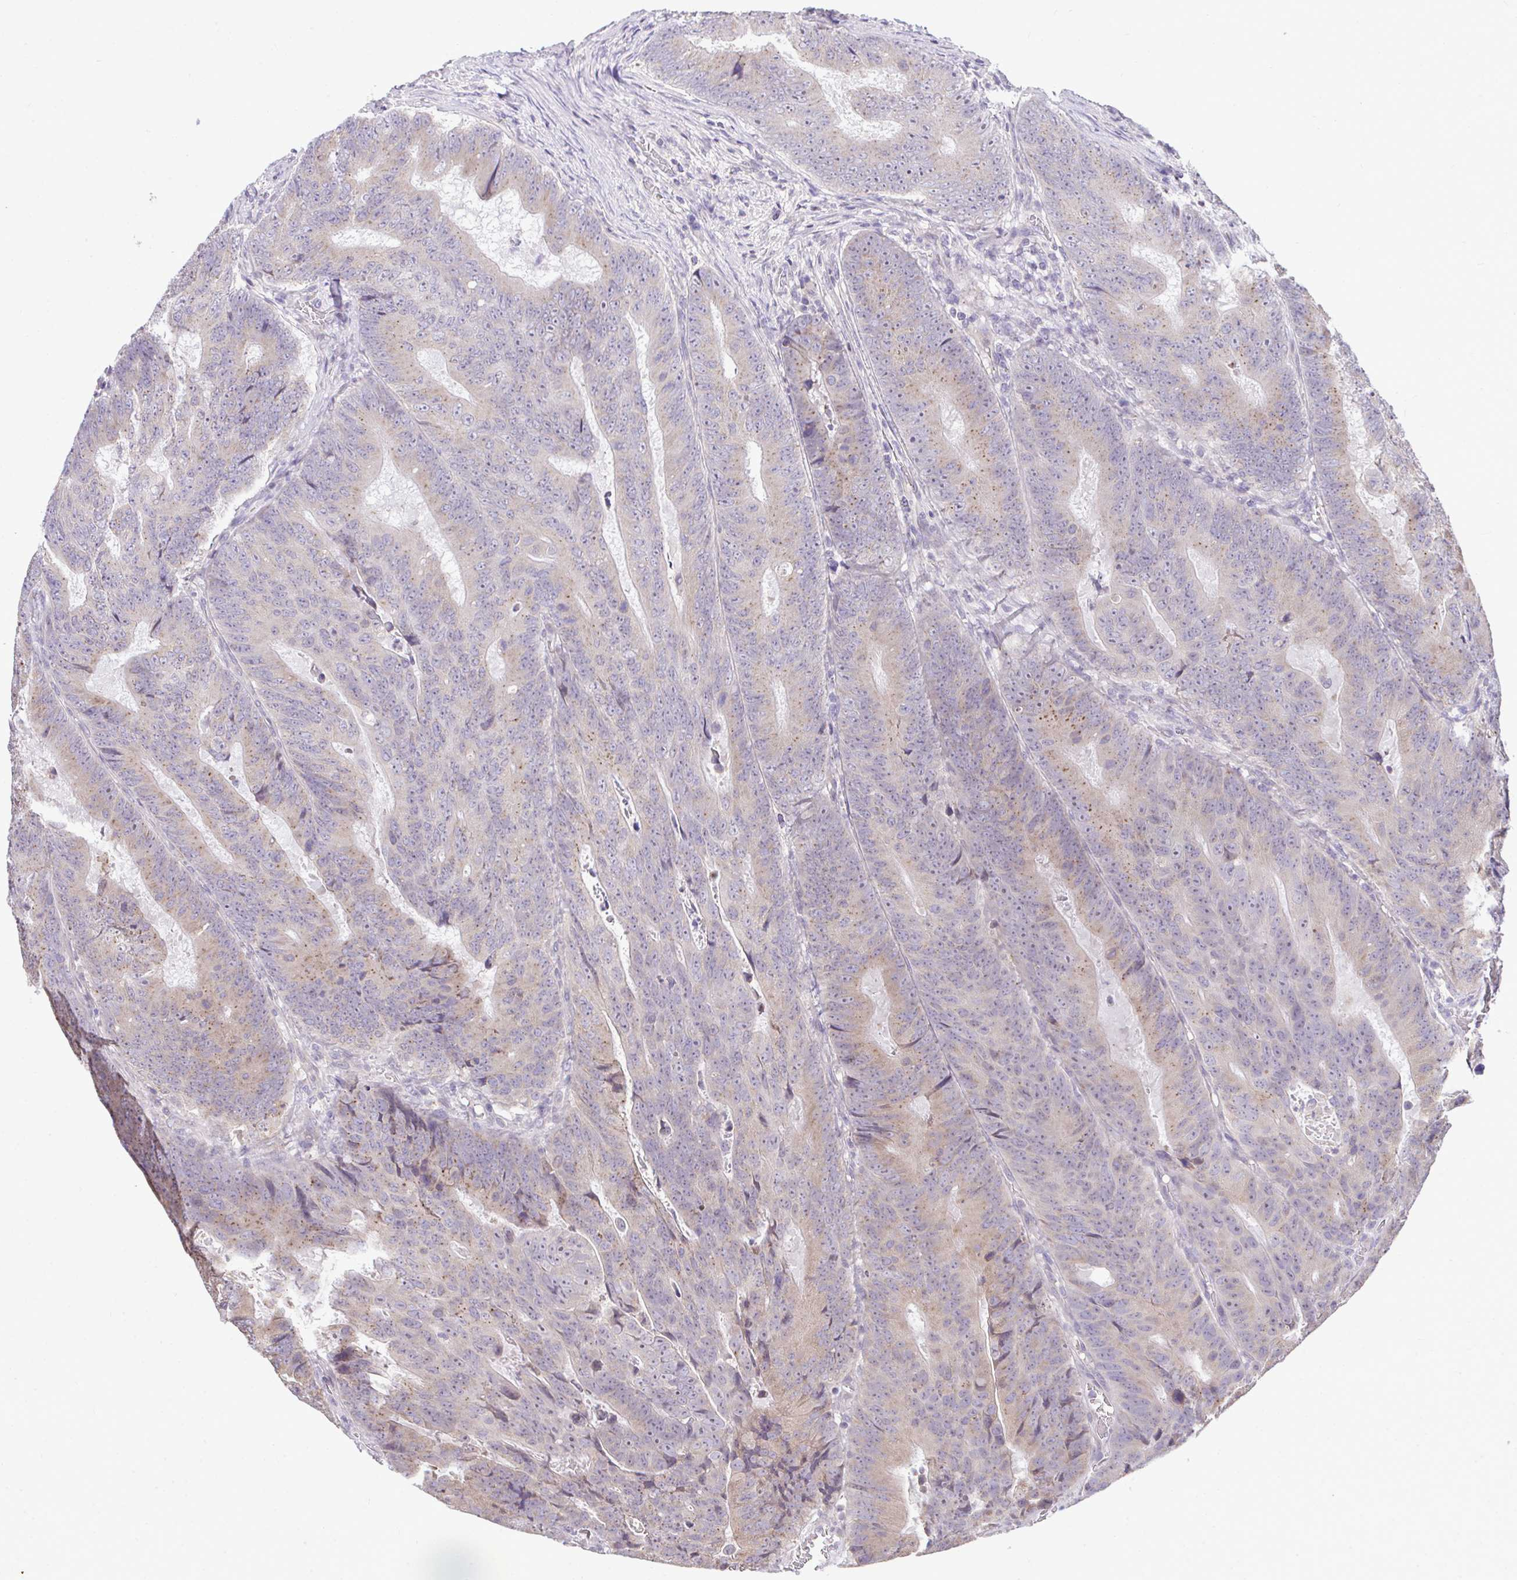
{"staining": {"intensity": "weak", "quantity": "25%-75%", "location": "cytoplasmic/membranous"}, "tissue": "colorectal cancer", "cell_type": "Tumor cells", "image_type": "cancer", "snomed": [{"axis": "morphology", "description": "Adenocarcinoma, NOS"}, {"axis": "topography", "description": "Colon"}], "caption": "Protein staining of colorectal cancer tissue displays weak cytoplasmic/membranous expression in approximately 25%-75% of tumor cells. The staining is performed using DAB brown chromogen to label protein expression. The nuclei are counter-stained blue using hematoxylin.", "gene": "PIGK", "patient": {"sex": "female", "age": 48}}